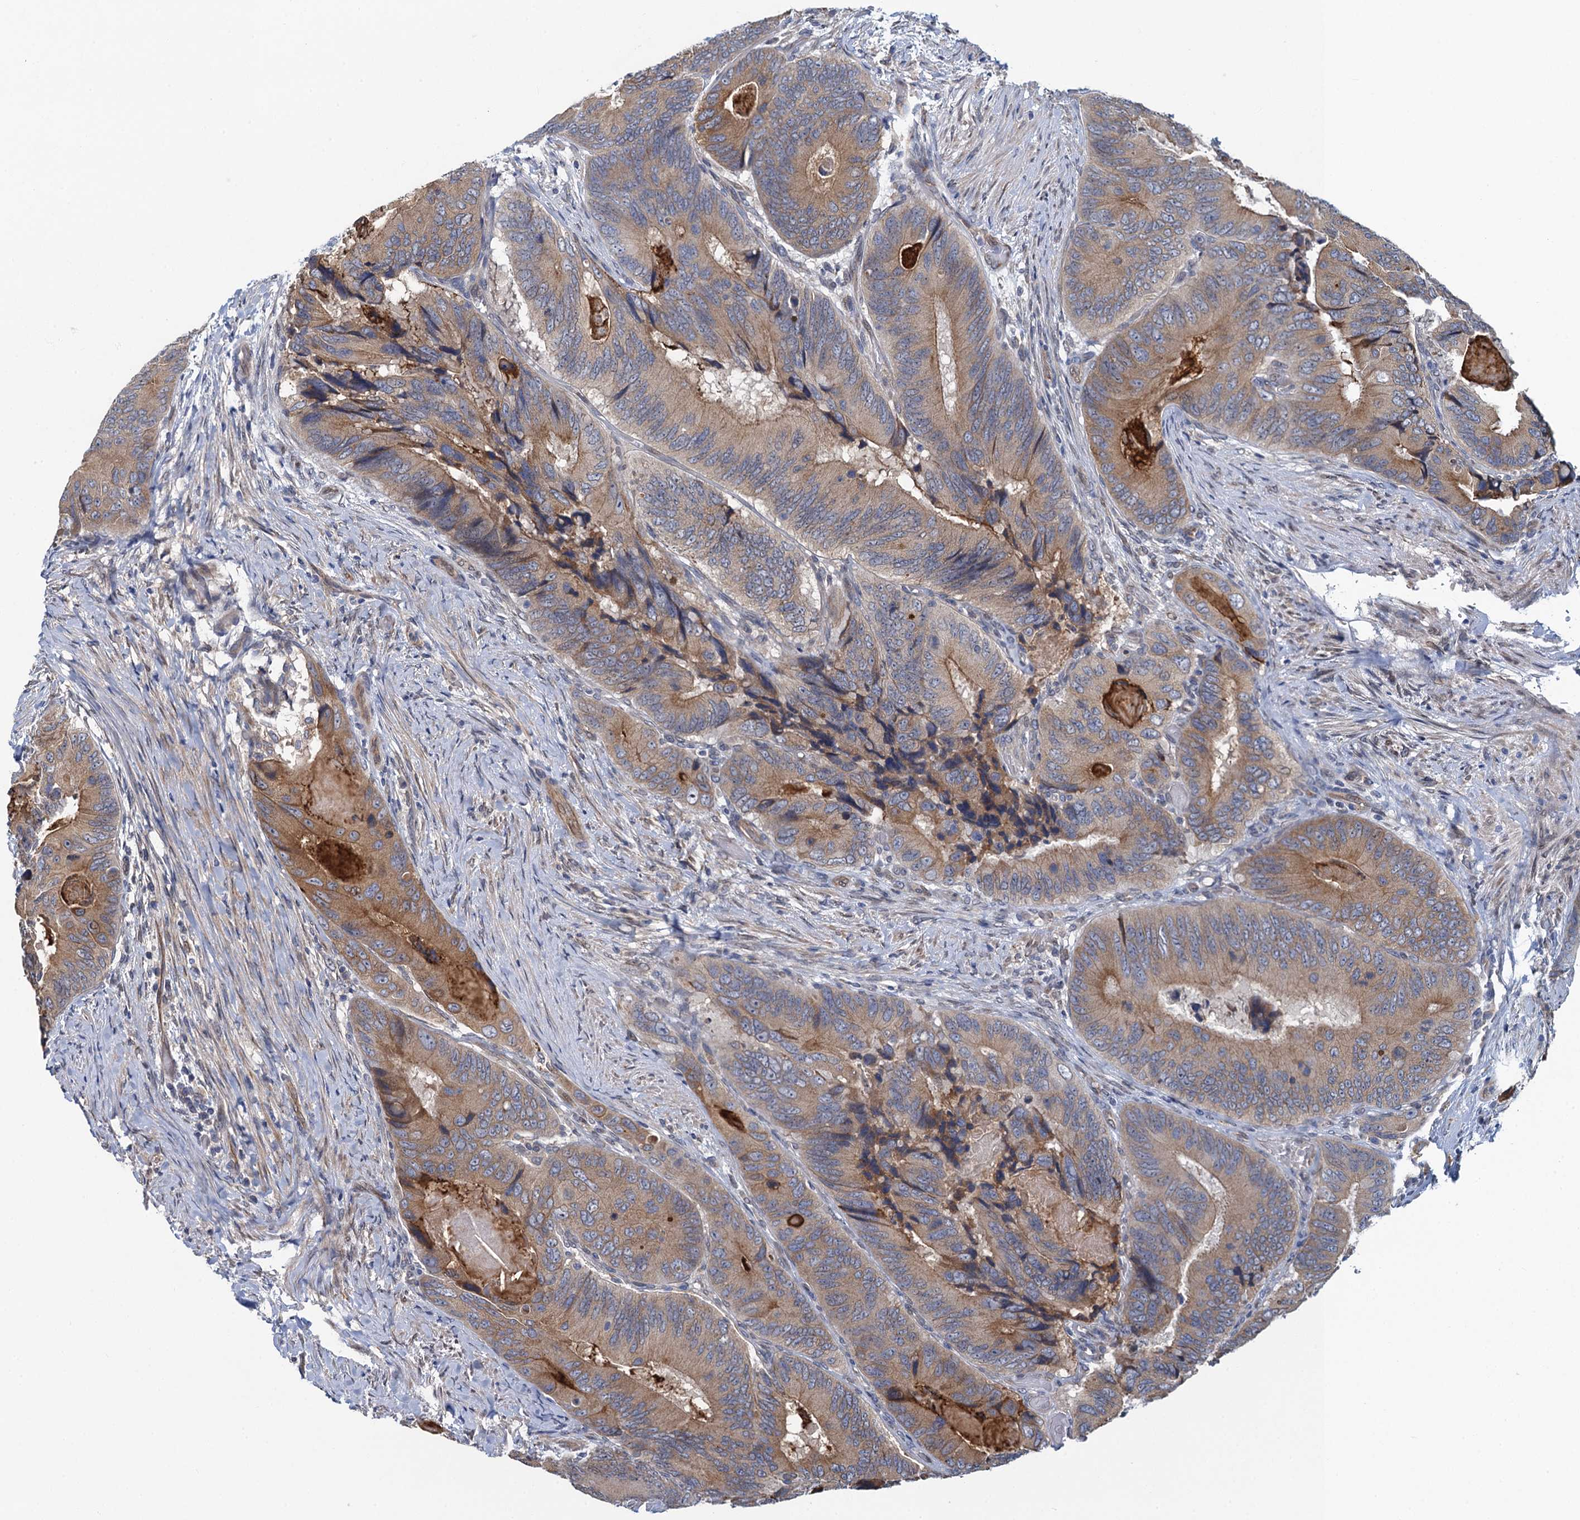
{"staining": {"intensity": "moderate", "quantity": ">75%", "location": "cytoplasmic/membranous"}, "tissue": "colorectal cancer", "cell_type": "Tumor cells", "image_type": "cancer", "snomed": [{"axis": "morphology", "description": "Adenocarcinoma, NOS"}, {"axis": "topography", "description": "Colon"}], "caption": "A histopathology image showing moderate cytoplasmic/membranous expression in approximately >75% of tumor cells in colorectal cancer (adenocarcinoma), as visualized by brown immunohistochemical staining.", "gene": "EVX2", "patient": {"sex": "male", "age": 84}}